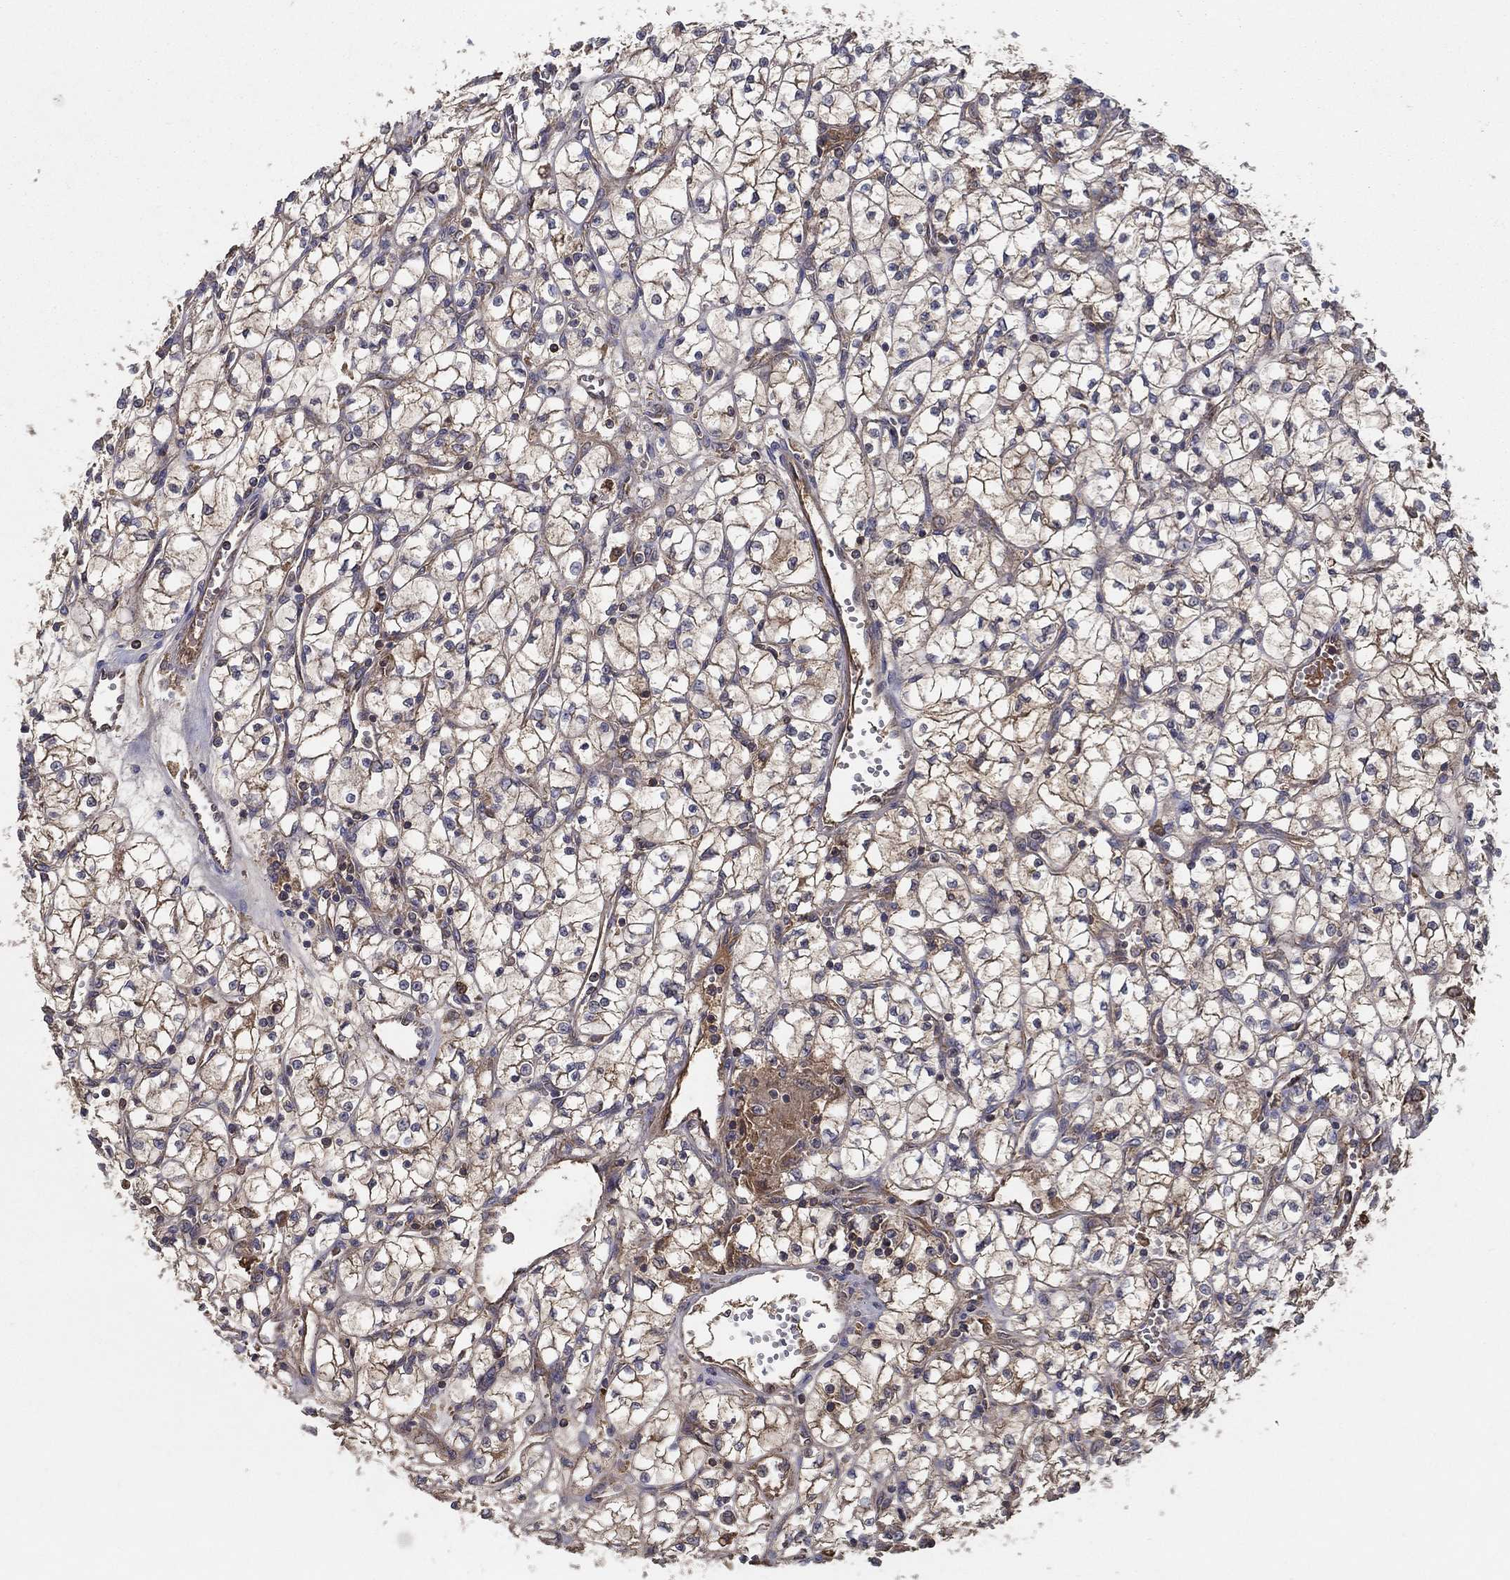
{"staining": {"intensity": "weak", "quantity": "25%-75%", "location": "cytoplasmic/membranous"}, "tissue": "renal cancer", "cell_type": "Tumor cells", "image_type": "cancer", "snomed": [{"axis": "morphology", "description": "Adenocarcinoma, NOS"}, {"axis": "topography", "description": "Kidney"}], "caption": "Weak cytoplasmic/membranous staining for a protein is seen in approximately 25%-75% of tumor cells of renal cancer using IHC.", "gene": "MT-ND1", "patient": {"sex": "female", "age": 64}}